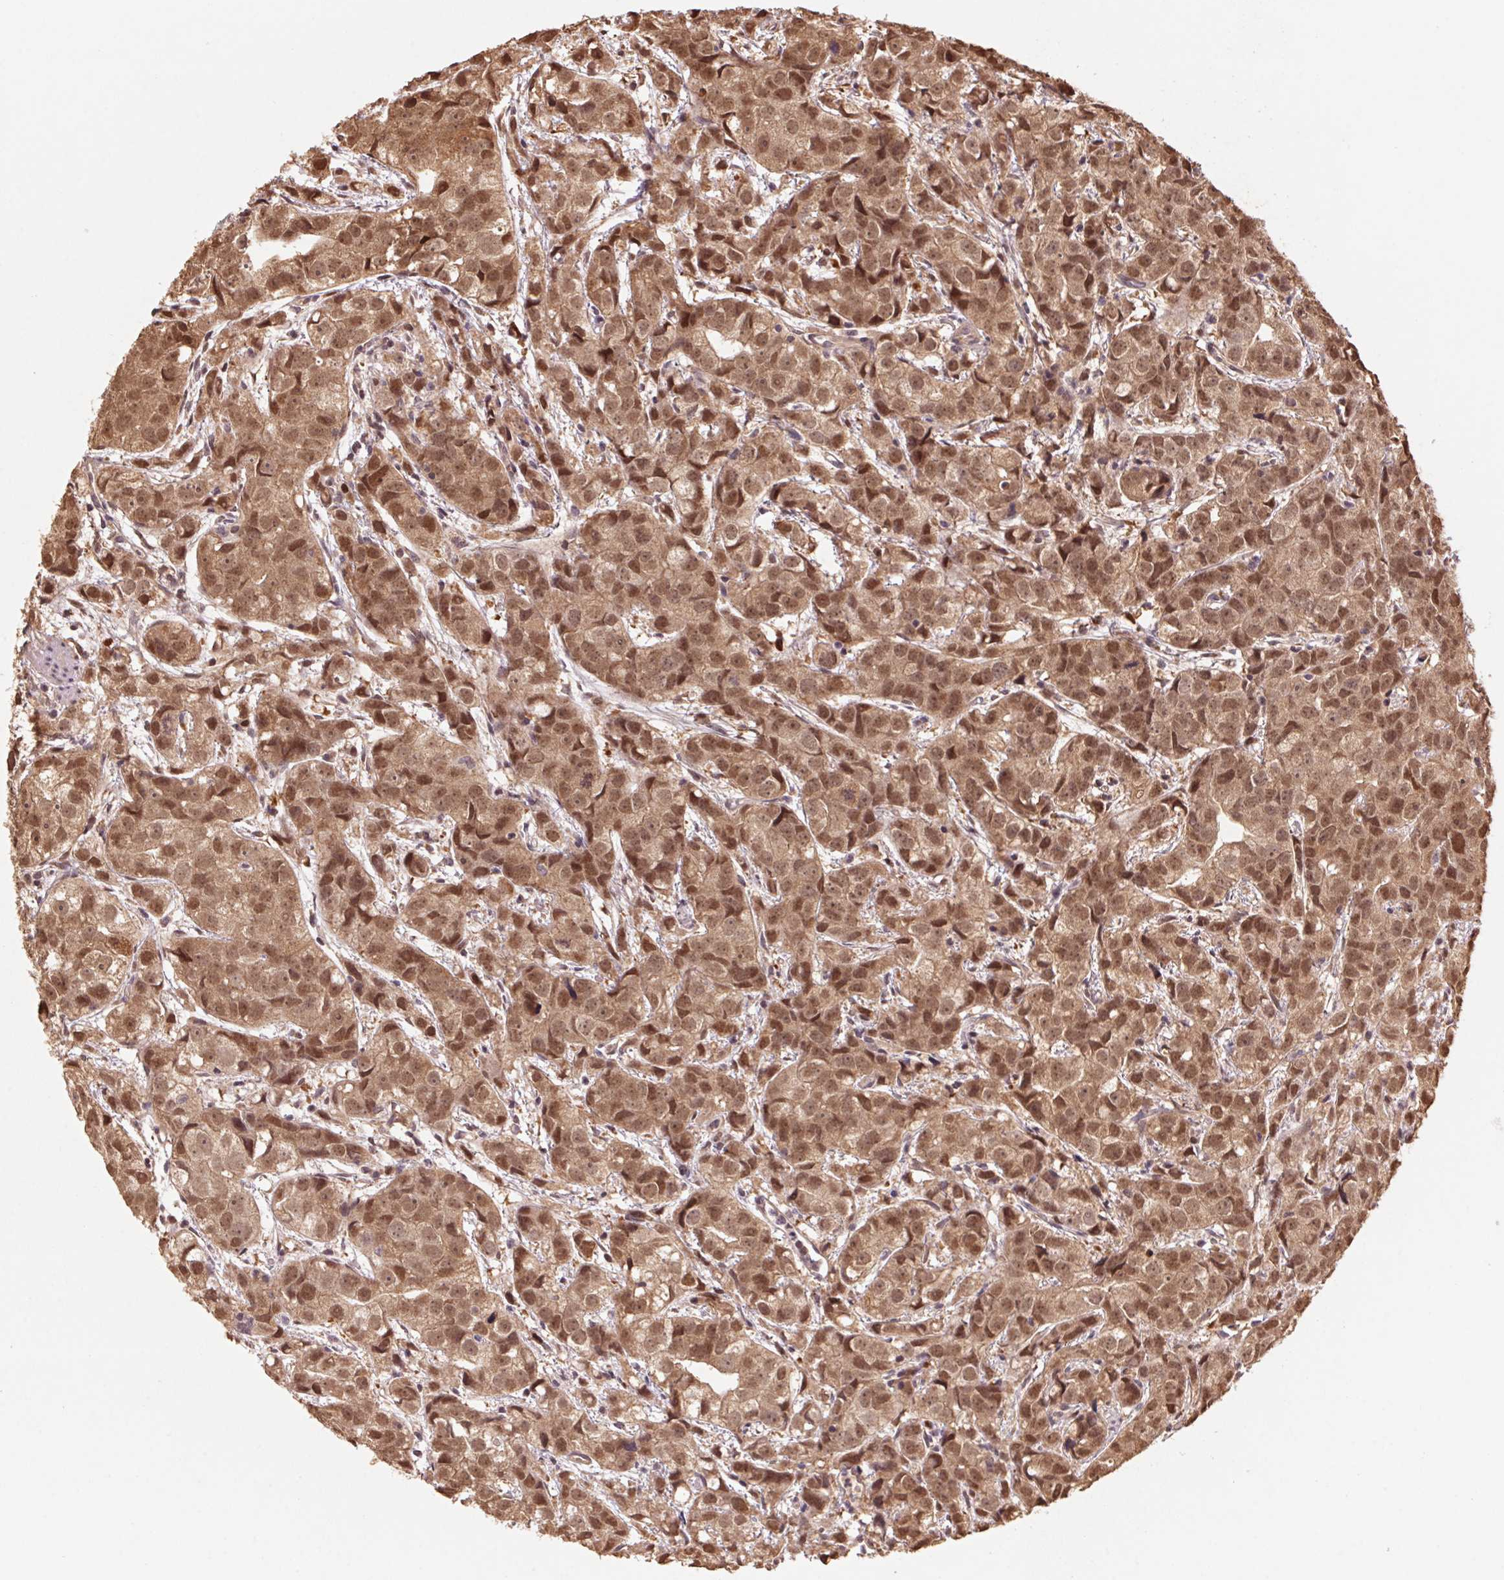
{"staining": {"intensity": "moderate", "quantity": ">75%", "location": "cytoplasmic/membranous,nuclear"}, "tissue": "prostate cancer", "cell_type": "Tumor cells", "image_type": "cancer", "snomed": [{"axis": "morphology", "description": "Adenocarcinoma, High grade"}, {"axis": "topography", "description": "Prostate"}], "caption": "Prostate cancer stained with a protein marker displays moderate staining in tumor cells.", "gene": "CUTA", "patient": {"sex": "male", "age": 68}}